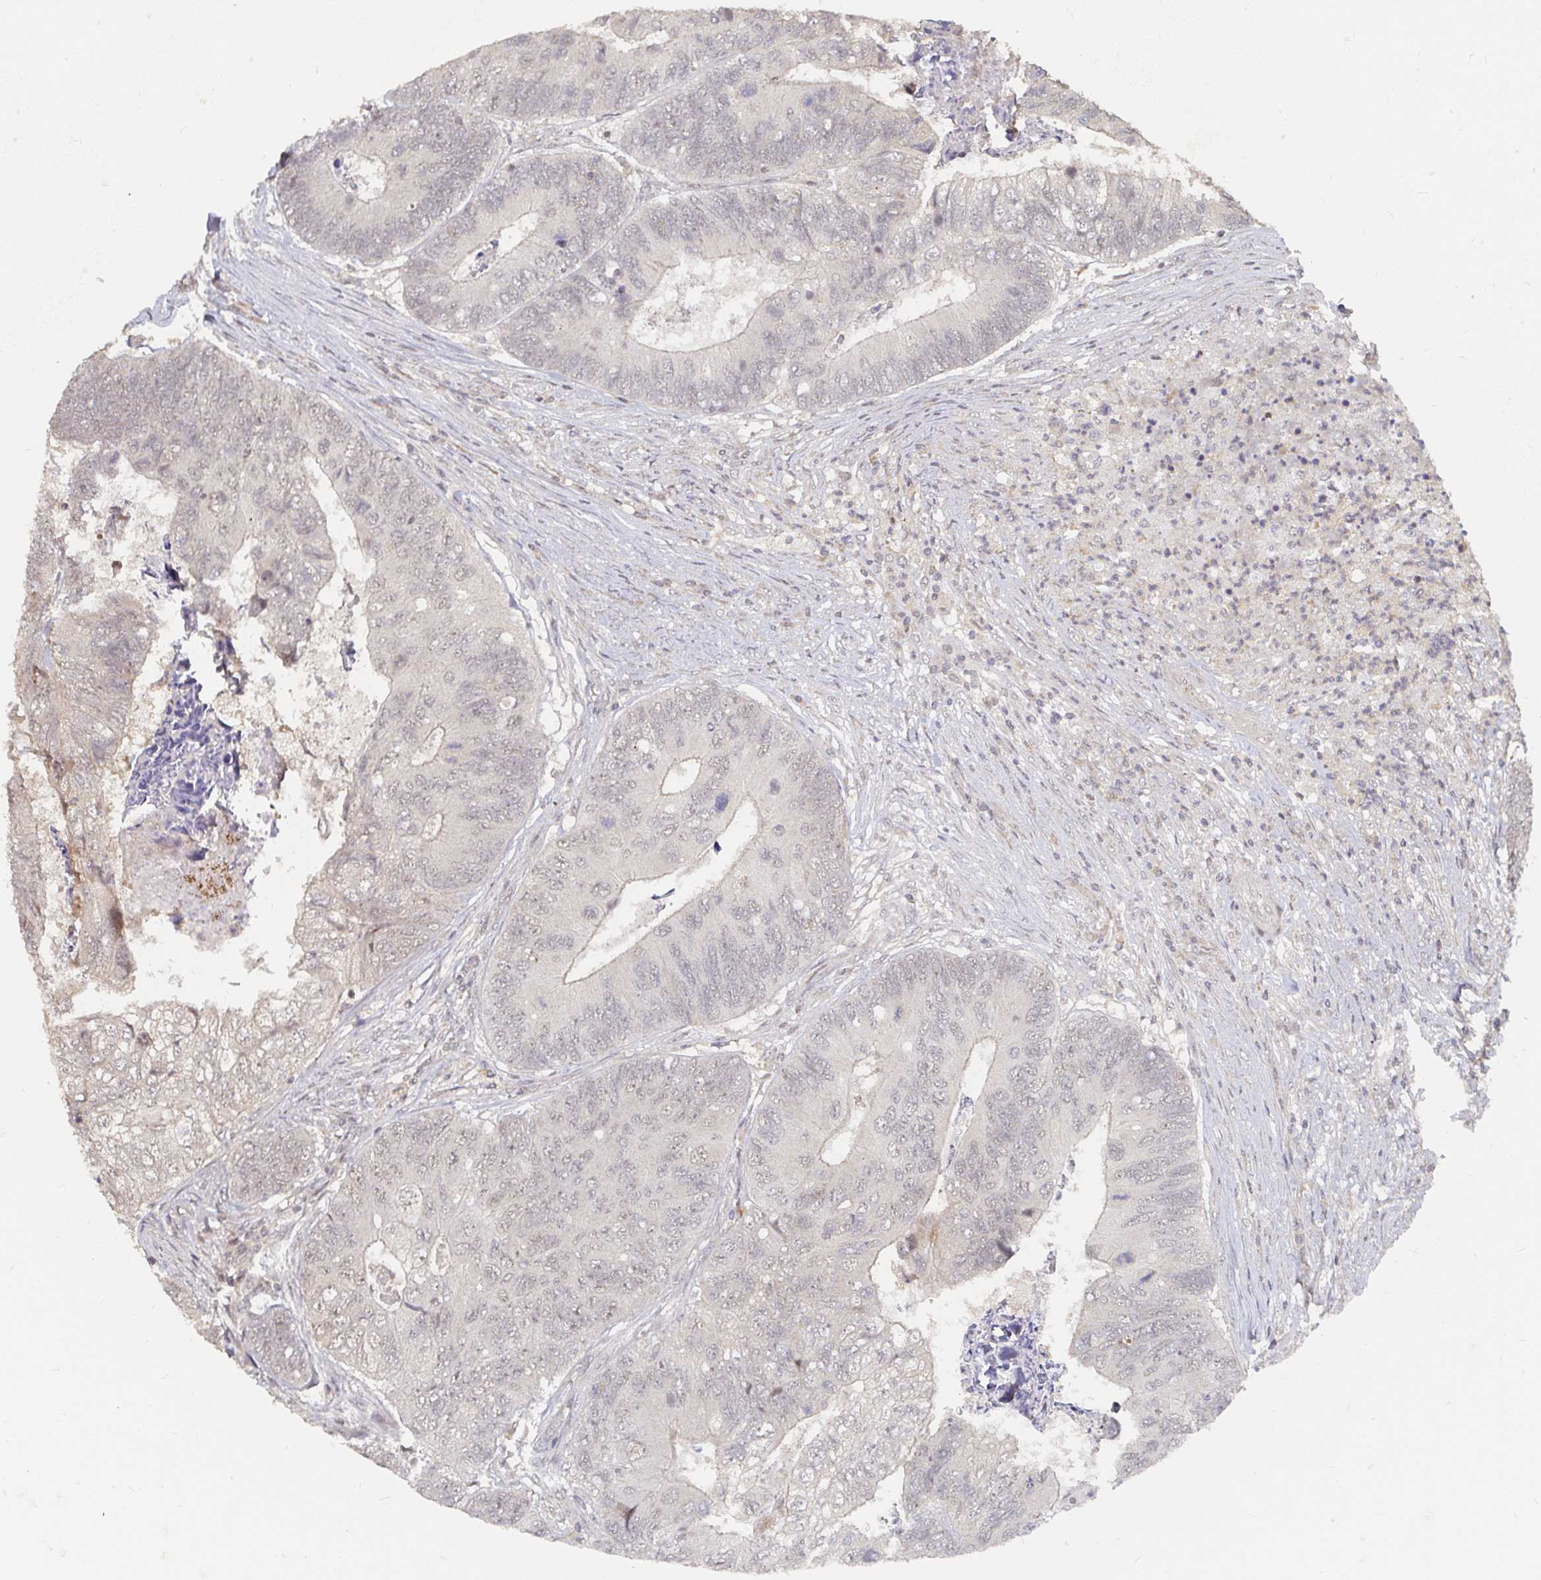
{"staining": {"intensity": "negative", "quantity": "none", "location": "none"}, "tissue": "colorectal cancer", "cell_type": "Tumor cells", "image_type": "cancer", "snomed": [{"axis": "morphology", "description": "Adenocarcinoma, NOS"}, {"axis": "topography", "description": "Colon"}], "caption": "Tumor cells are negative for brown protein staining in colorectal cancer (adenocarcinoma).", "gene": "LRP5", "patient": {"sex": "female", "age": 67}}